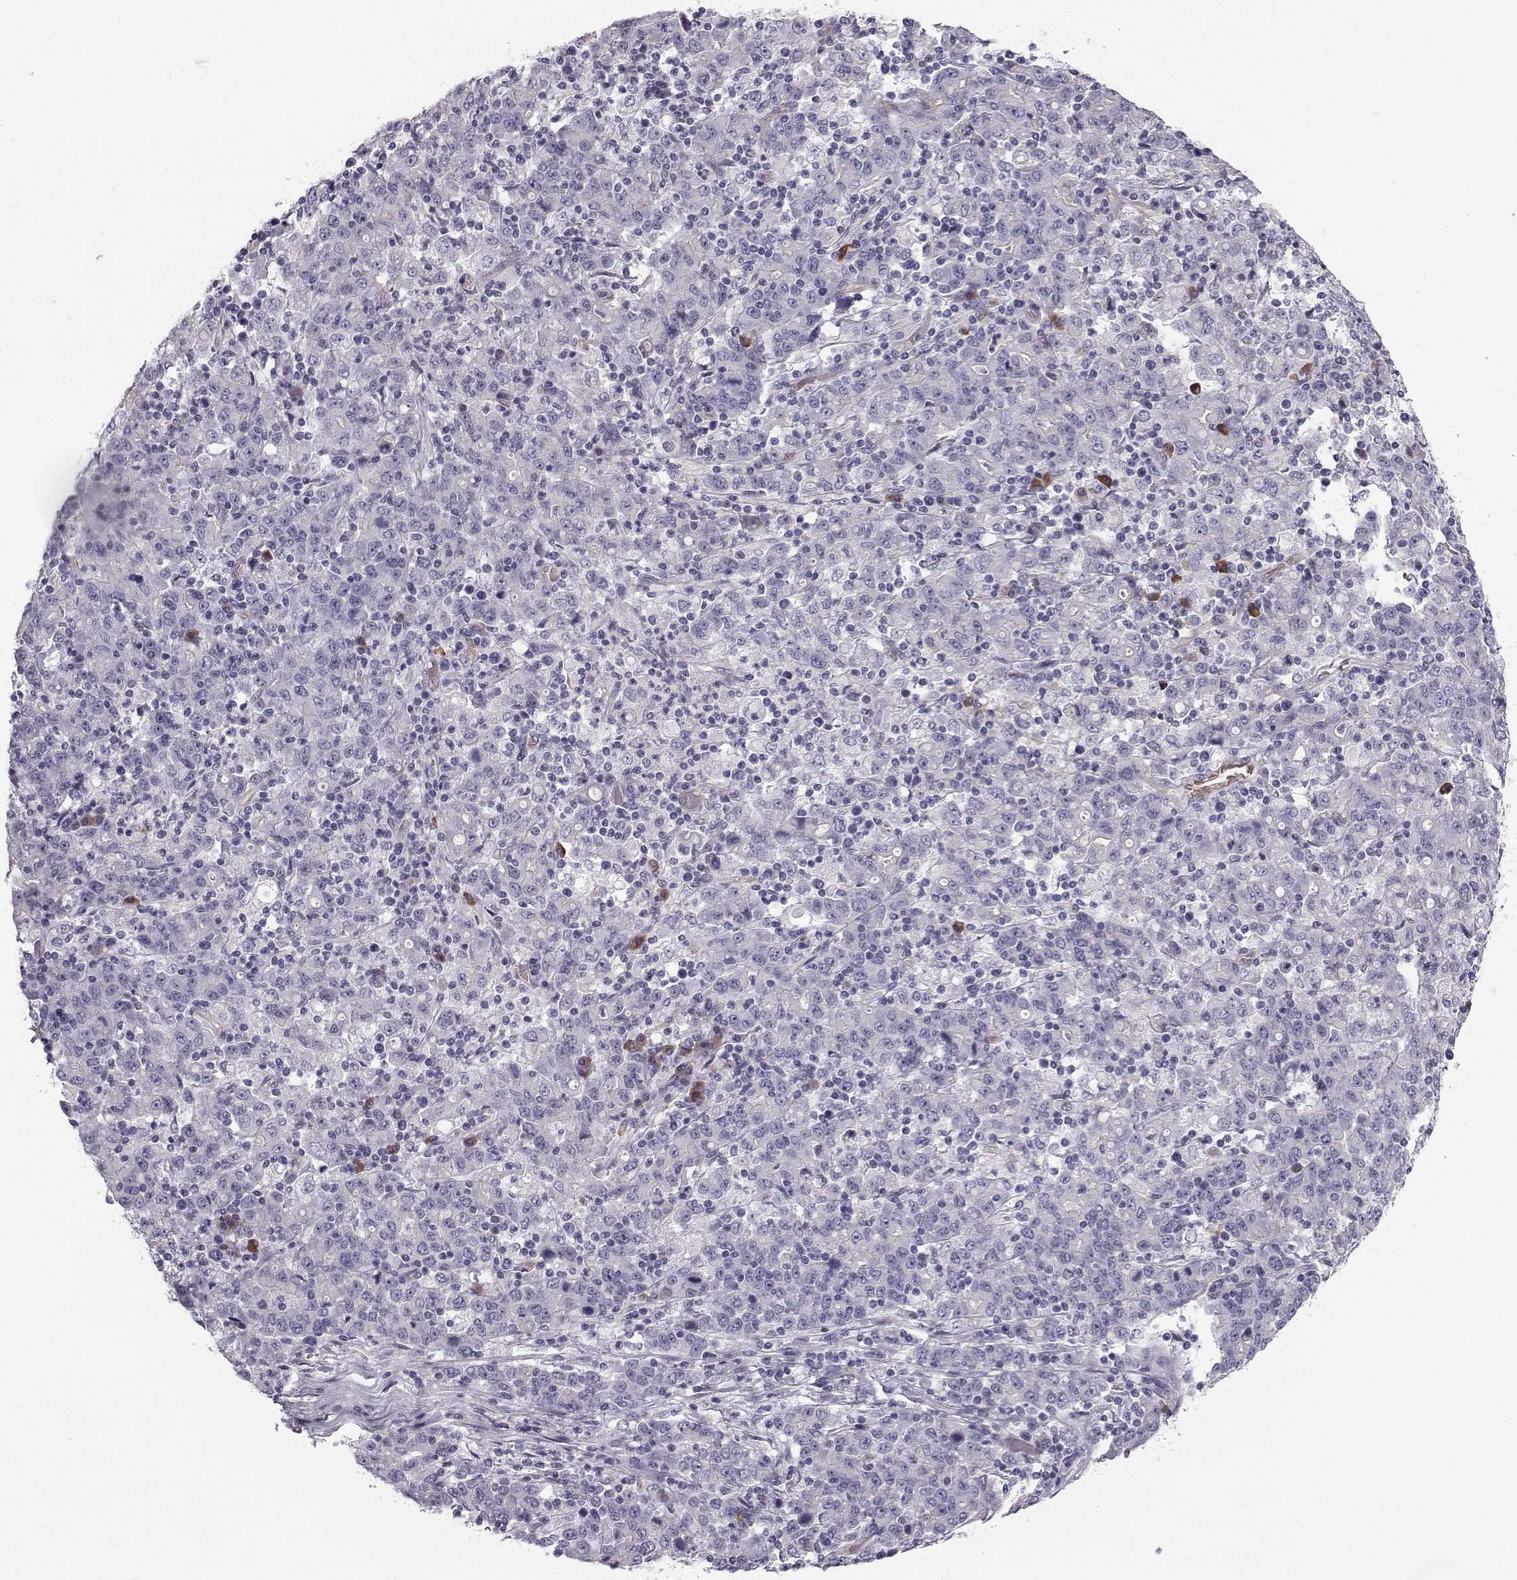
{"staining": {"intensity": "strong", "quantity": "<25%", "location": "cytoplasmic/membranous"}, "tissue": "stomach cancer", "cell_type": "Tumor cells", "image_type": "cancer", "snomed": [{"axis": "morphology", "description": "Adenocarcinoma, NOS"}, {"axis": "topography", "description": "Stomach, upper"}], "caption": "An immunohistochemistry histopathology image of neoplastic tissue is shown. Protein staining in brown labels strong cytoplasmic/membranous positivity in stomach adenocarcinoma within tumor cells.", "gene": "QPCT", "patient": {"sex": "male", "age": 69}}